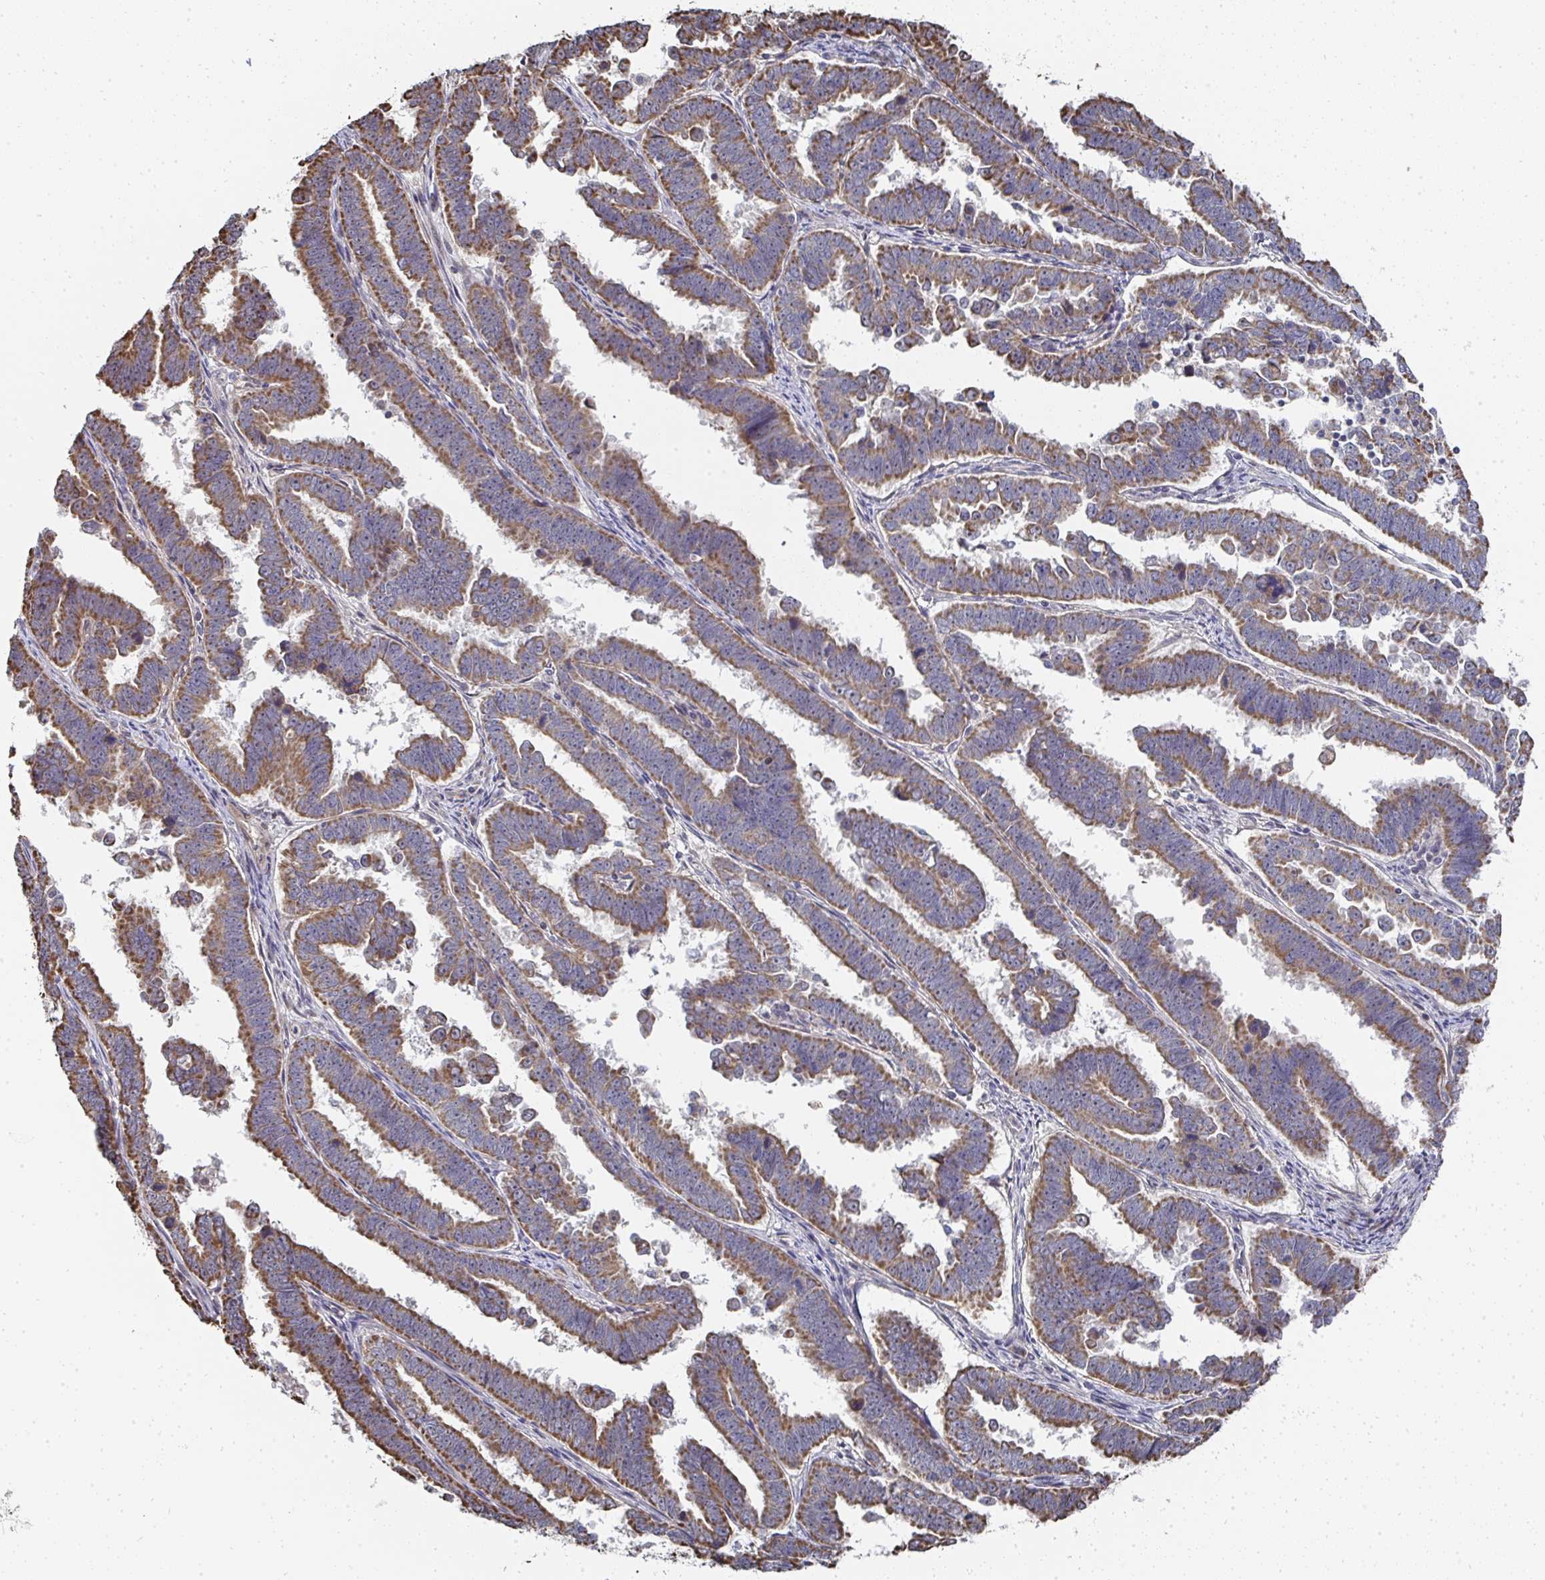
{"staining": {"intensity": "moderate", "quantity": ">75%", "location": "cytoplasmic/membranous"}, "tissue": "endometrial cancer", "cell_type": "Tumor cells", "image_type": "cancer", "snomed": [{"axis": "morphology", "description": "Adenocarcinoma, NOS"}, {"axis": "topography", "description": "Endometrium"}], "caption": "An image of human endometrial cancer (adenocarcinoma) stained for a protein demonstrates moderate cytoplasmic/membranous brown staining in tumor cells.", "gene": "AGTPBP1", "patient": {"sex": "female", "age": 75}}